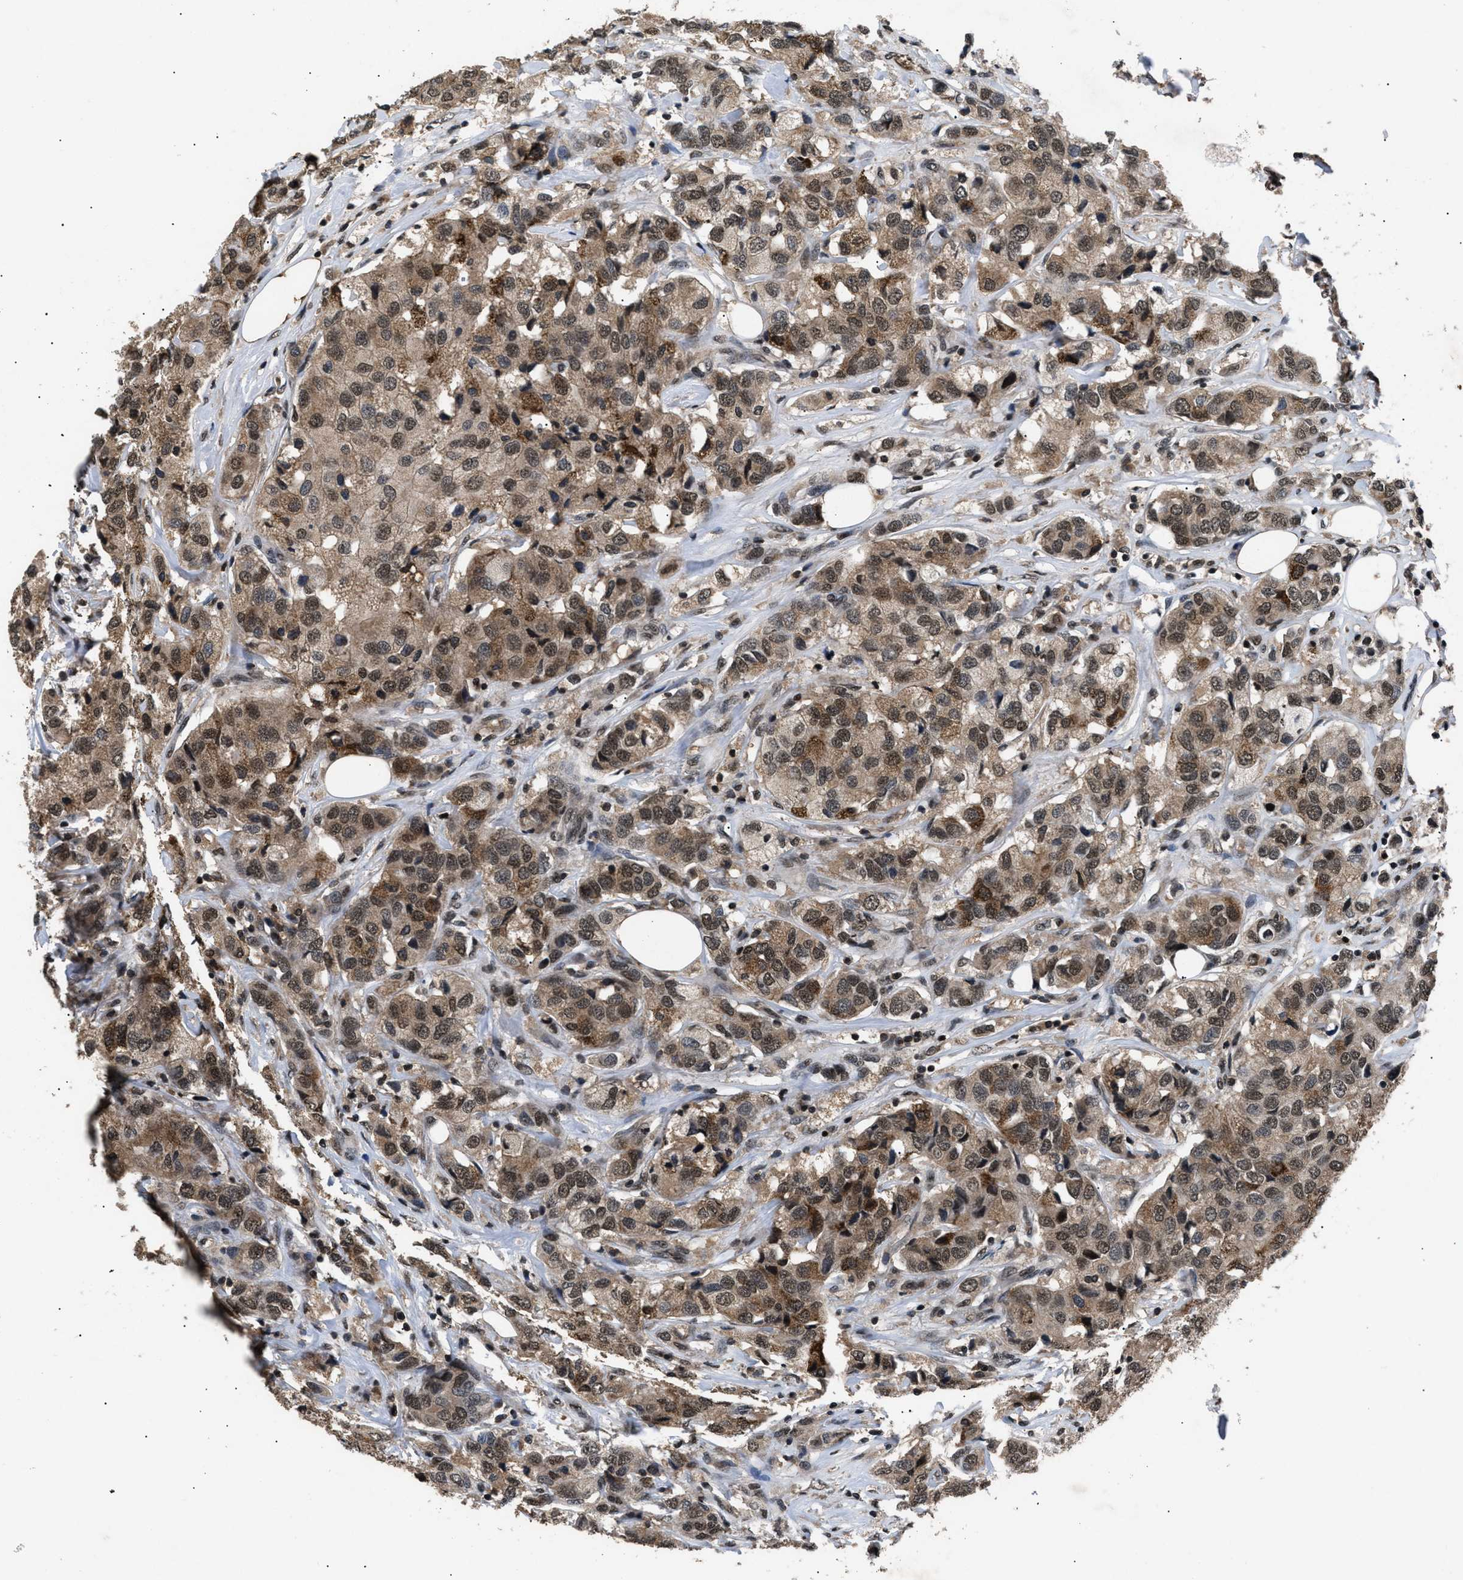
{"staining": {"intensity": "moderate", "quantity": ">75%", "location": "cytoplasmic/membranous,nuclear"}, "tissue": "breast cancer", "cell_type": "Tumor cells", "image_type": "cancer", "snomed": [{"axis": "morphology", "description": "Duct carcinoma"}, {"axis": "topography", "description": "Breast"}], "caption": "Brown immunohistochemical staining in breast invasive ductal carcinoma exhibits moderate cytoplasmic/membranous and nuclear expression in about >75% of tumor cells.", "gene": "RBM5", "patient": {"sex": "female", "age": 80}}